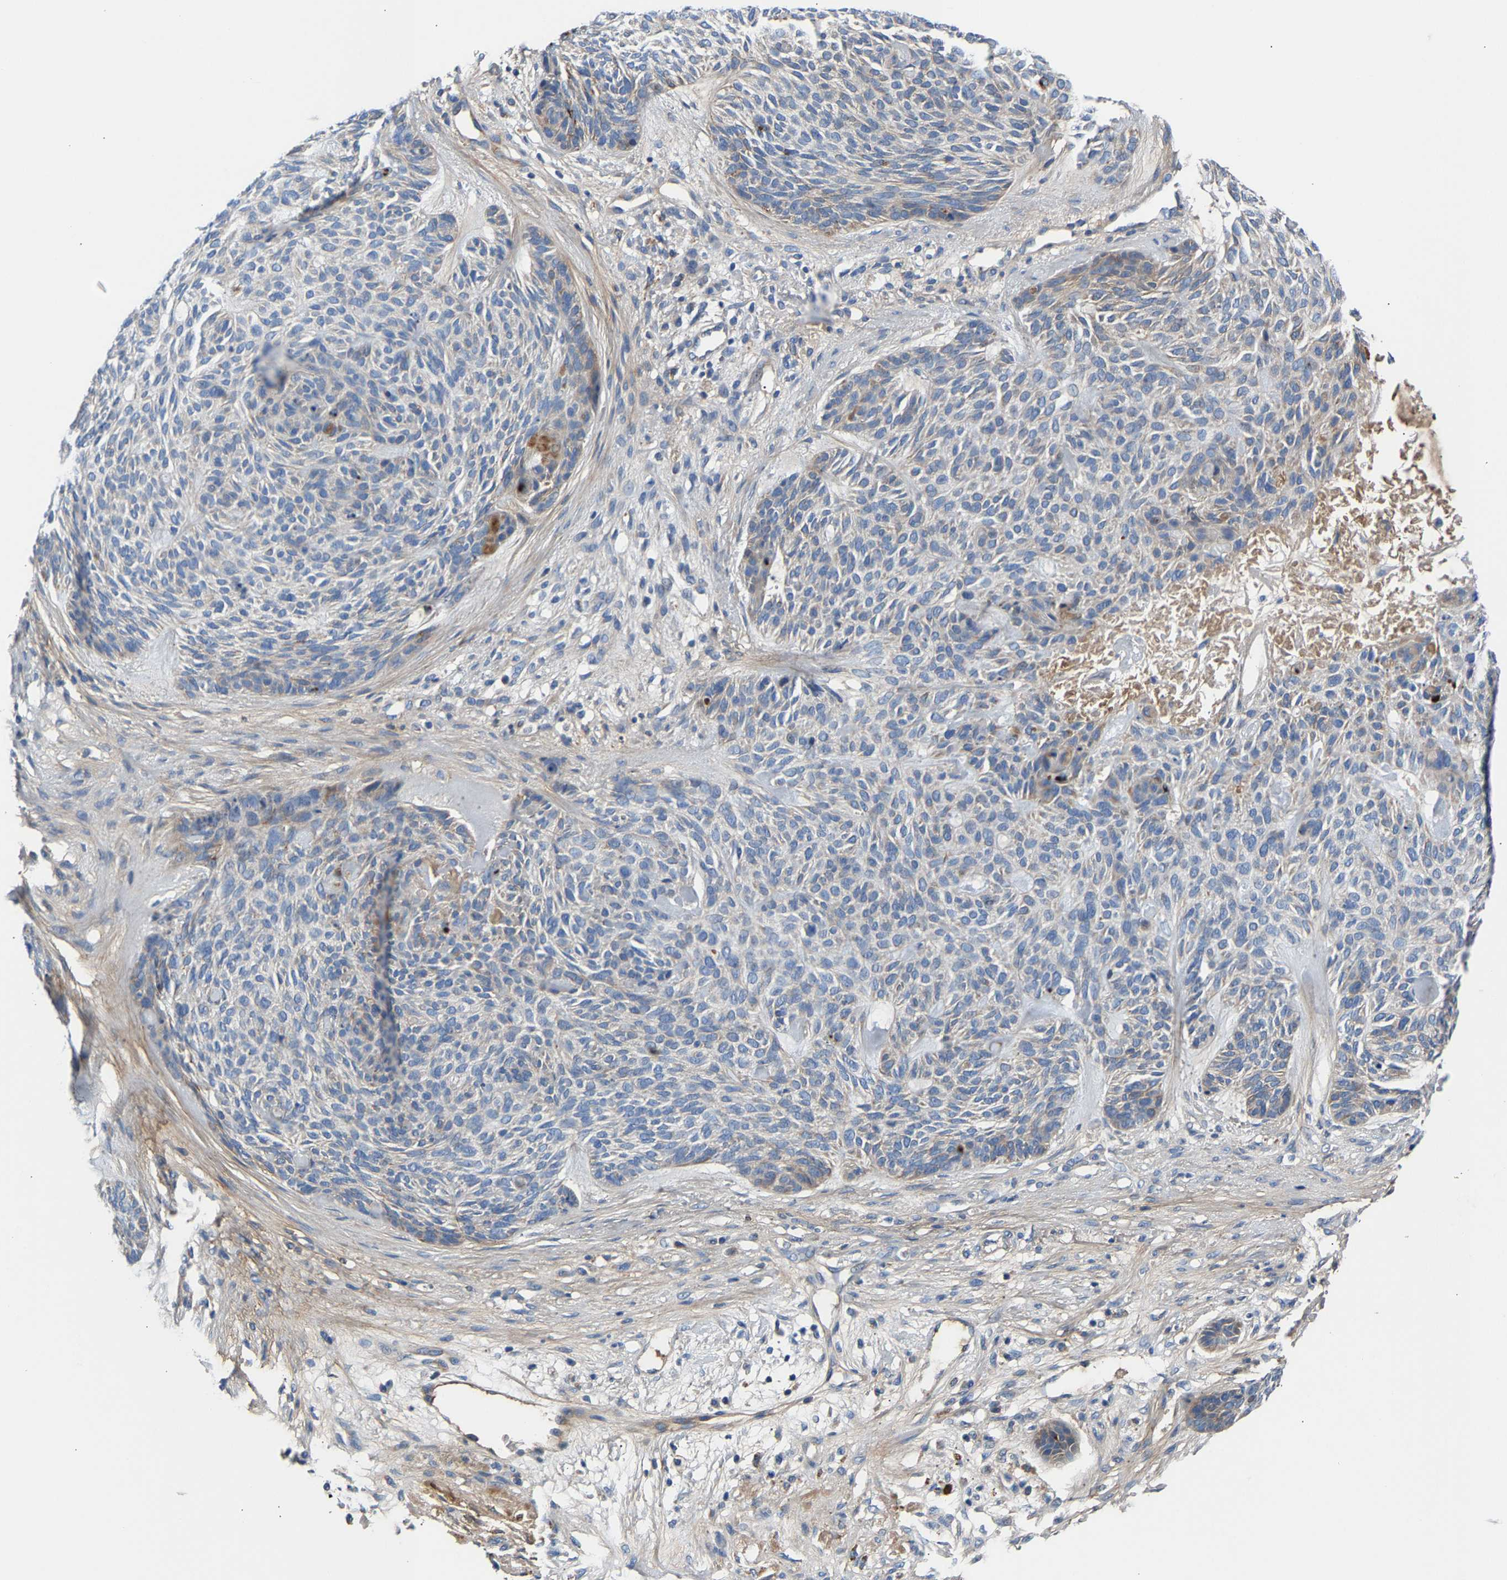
{"staining": {"intensity": "weak", "quantity": "<25%", "location": "cytoplasmic/membranous"}, "tissue": "skin cancer", "cell_type": "Tumor cells", "image_type": "cancer", "snomed": [{"axis": "morphology", "description": "Basal cell carcinoma"}, {"axis": "topography", "description": "Skin"}], "caption": "There is no significant staining in tumor cells of basal cell carcinoma (skin).", "gene": "CCDC171", "patient": {"sex": "male", "age": 55}}